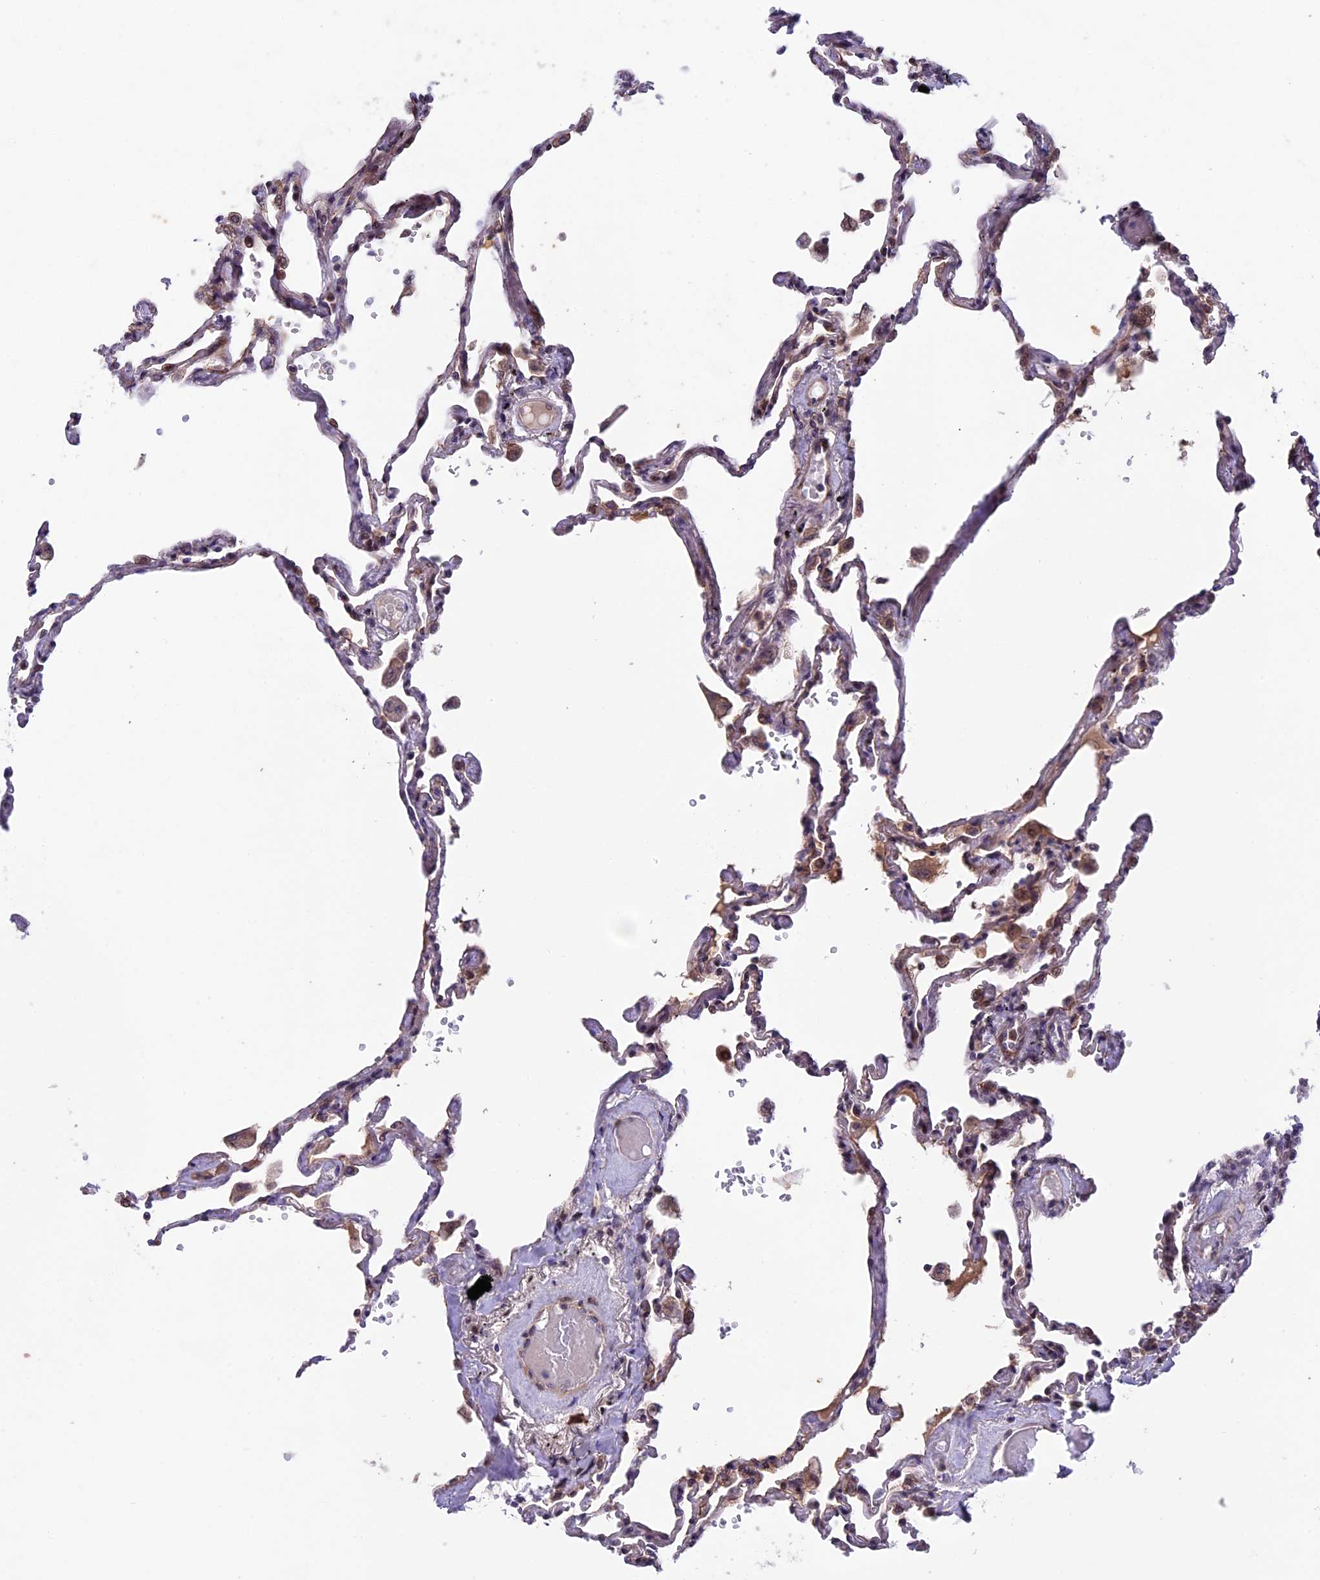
{"staining": {"intensity": "moderate", "quantity": ">75%", "location": "cytoplasmic/membranous,nuclear"}, "tissue": "lung", "cell_type": "Alveolar cells", "image_type": "normal", "snomed": [{"axis": "morphology", "description": "Normal tissue, NOS"}, {"axis": "topography", "description": "Lung"}], "caption": "IHC staining of benign lung, which displays medium levels of moderate cytoplasmic/membranous,nuclear expression in about >75% of alveolar cells indicating moderate cytoplasmic/membranous,nuclear protein positivity. The staining was performed using DAB (brown) for protein detection and nuclei were counterstained in hematoxylin (blue).", "gene": "SIPA1L3", "patient": {"sex": "female", "age": 67}}